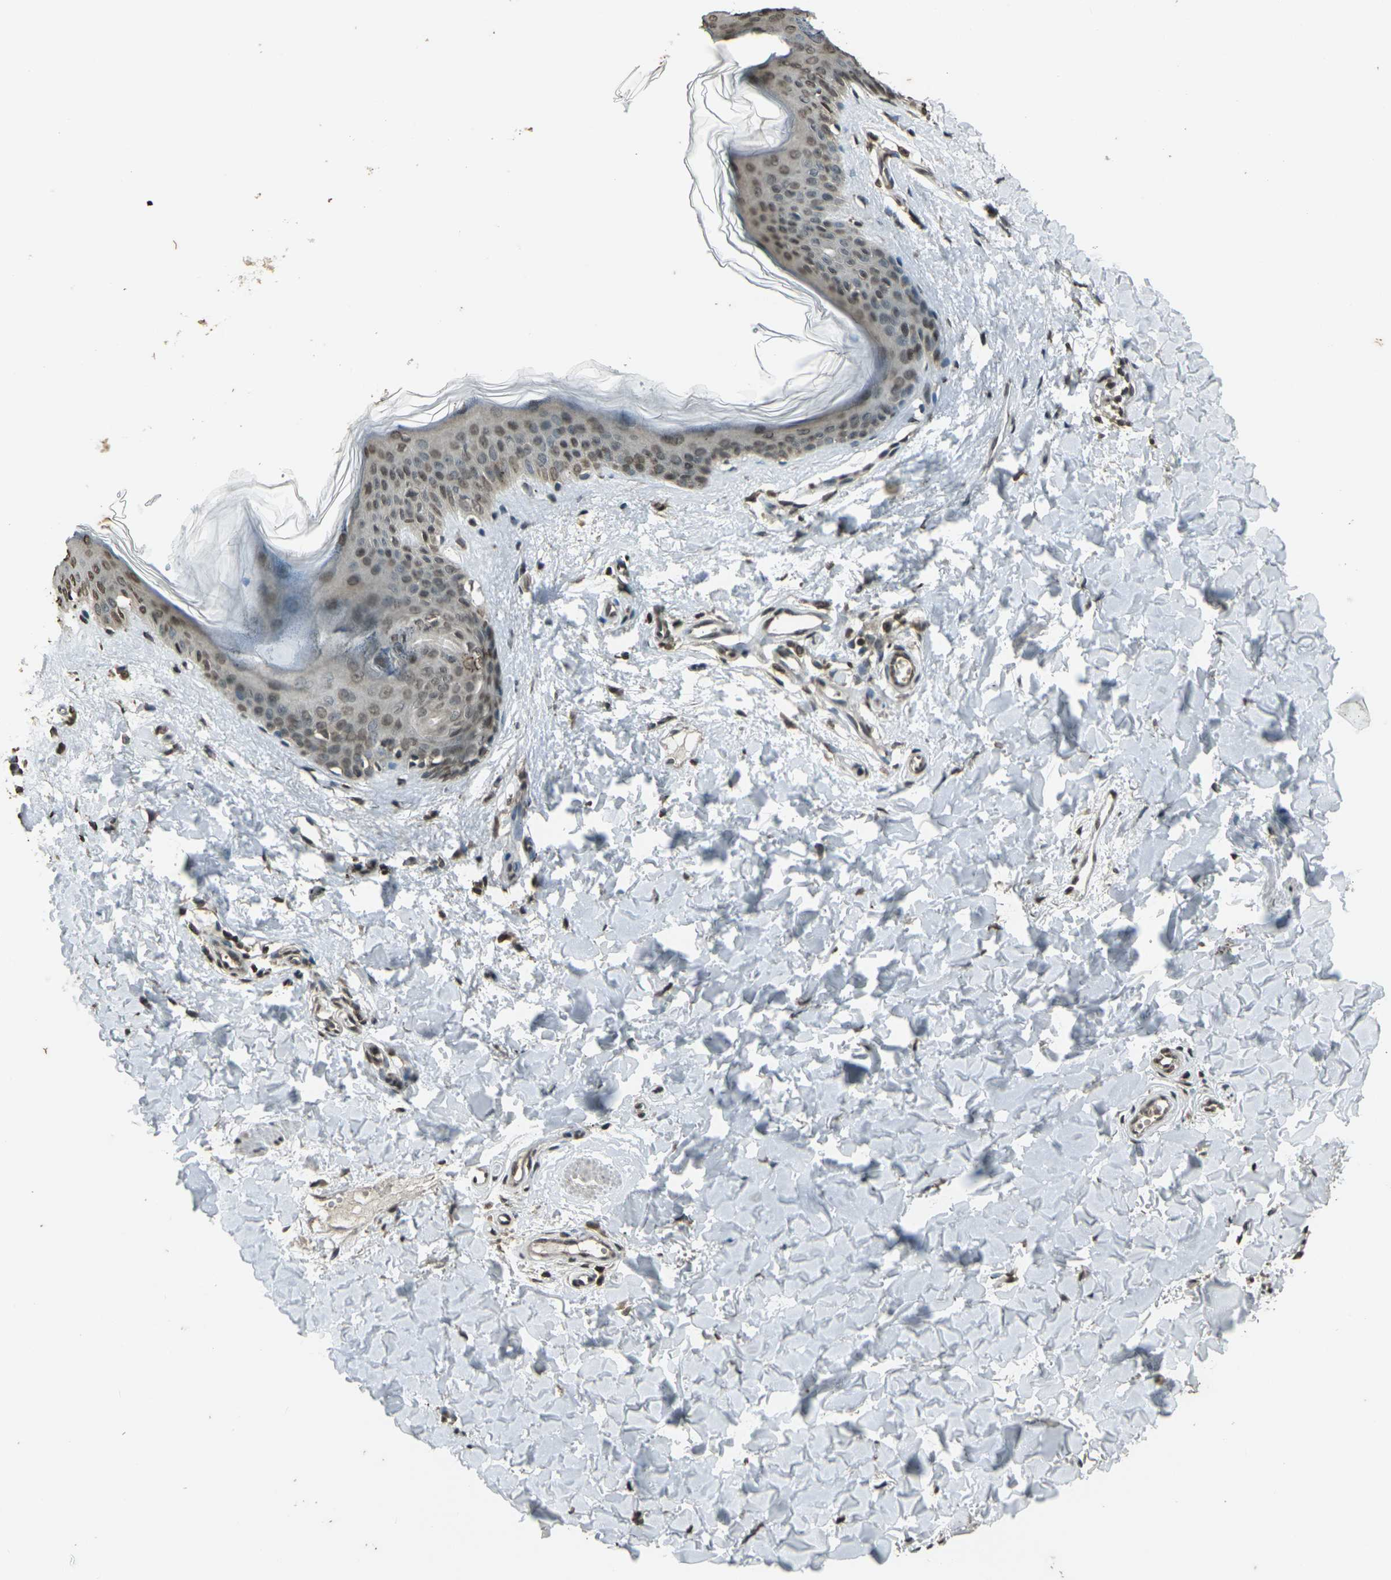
{"staining": {"intensity": "weak", "quantity": ">75%", "location": "cytoplasmic/membranous"}, "tissue": "skin", "cell_type": "Fibroblasts", "image_type": "normal", "snomed": [{"axis": "morphology", "description": "Normal tissue, NOS"}, {"axis": "topography", "description": "Skin"}], "caption": "This image exhibits immunohistochemistry staining of benign skin, with low weak cytoplasmic/membranous positivity in approximately >75% of fibroblasts.", "gene": "PRPF8", "patient": {"sex": "female", "age": 41}}